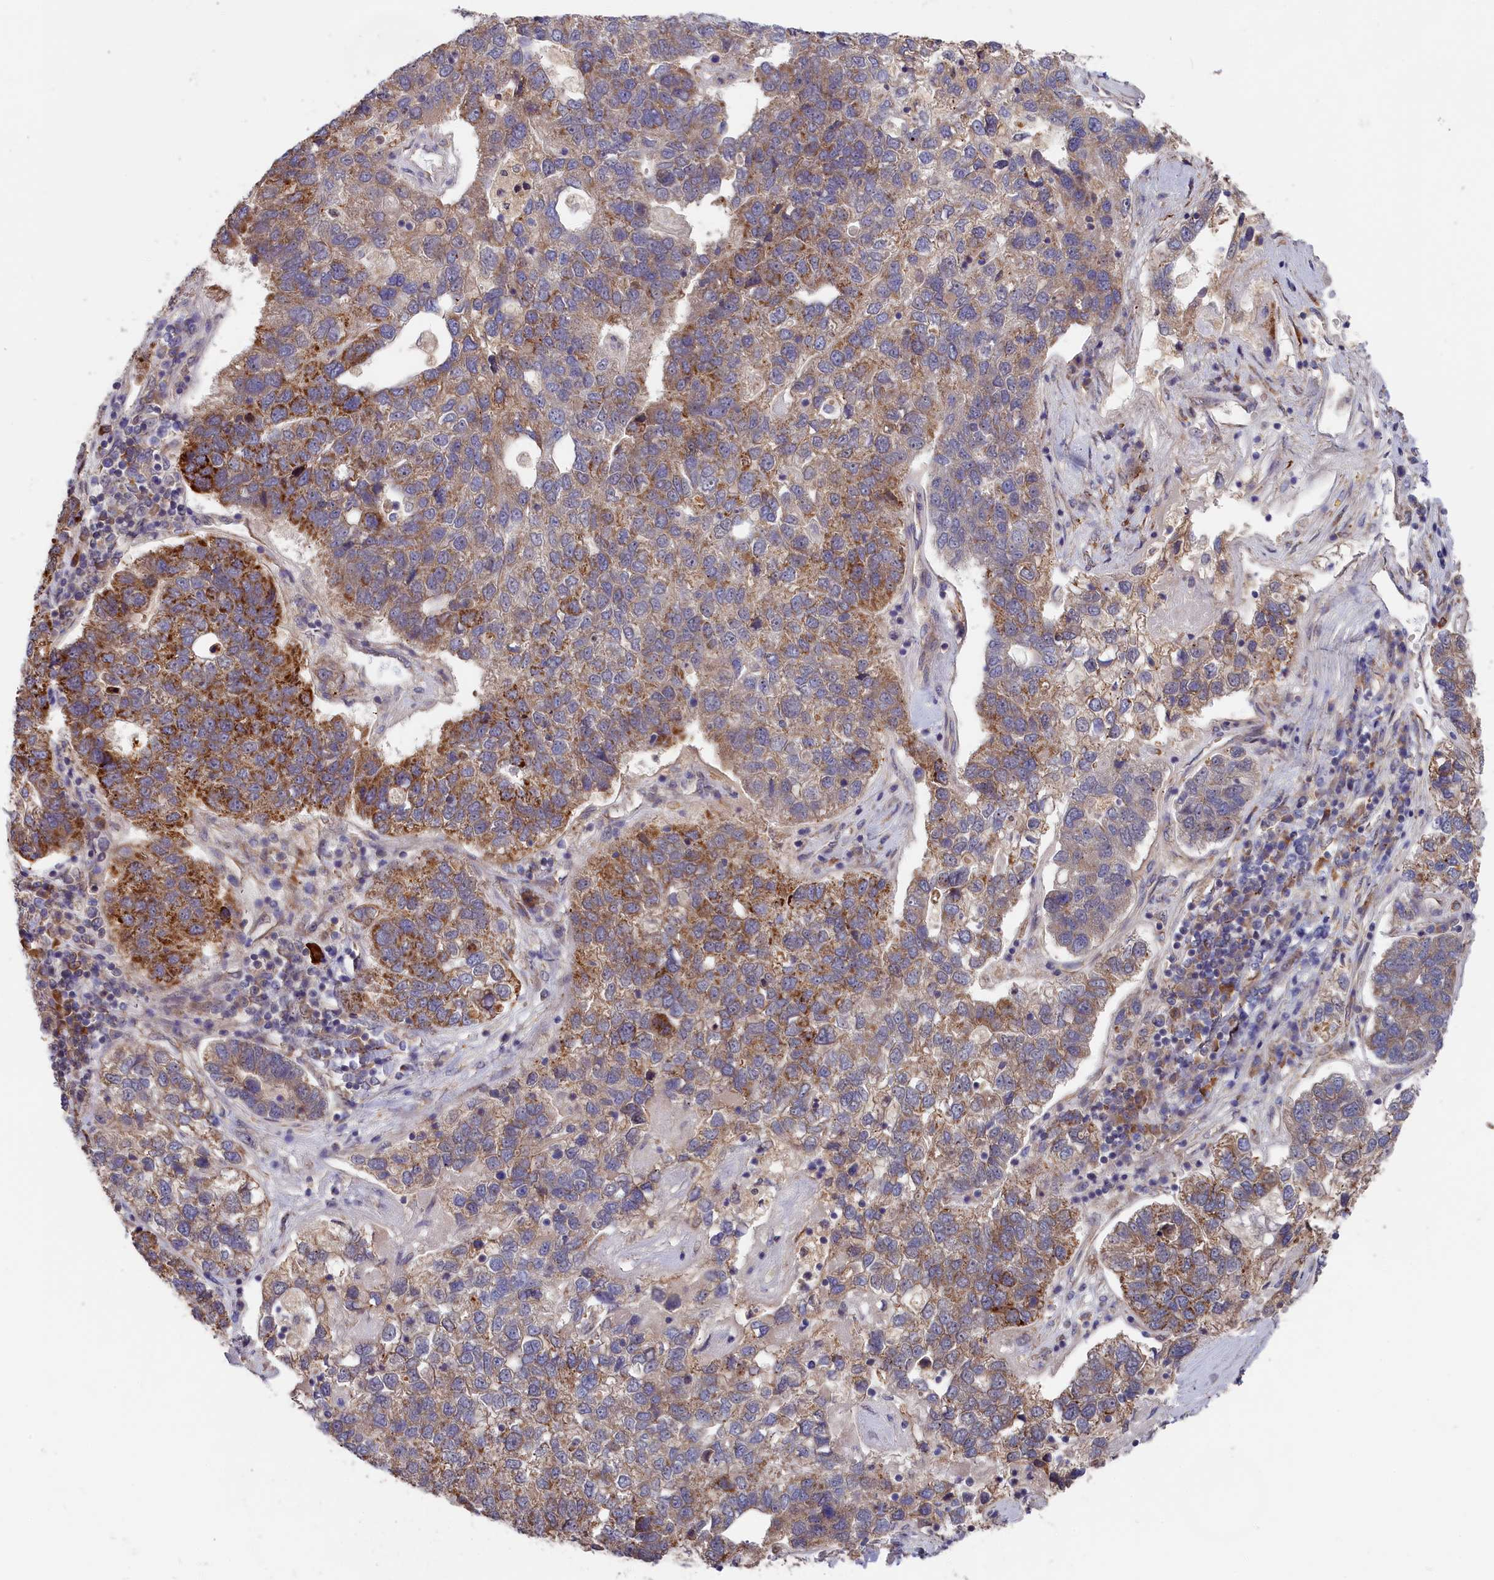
{"staining": {"intensity": "moderate", "quantity": "<25%", "location": "cytoplasmic/membranous"}, "tissue": "pancreatic cancer", "cell_type": "Tumor cells", "image_type": "cancer", "snomed": [{"axis": "morphology", "description": "Adenocarcinoma, NOS"}, {"axis": "topography", "description": "Pancreas"}], "caption": "Immunohistochemical staining of human pancreatic cancer (adenocarcinoma) displays low levels of moderate cytoplasmic/membranous staining in approximately <25% of tumor cells.", "gene": "CEP44", "patient": {"sex": "female", "age": 61}}